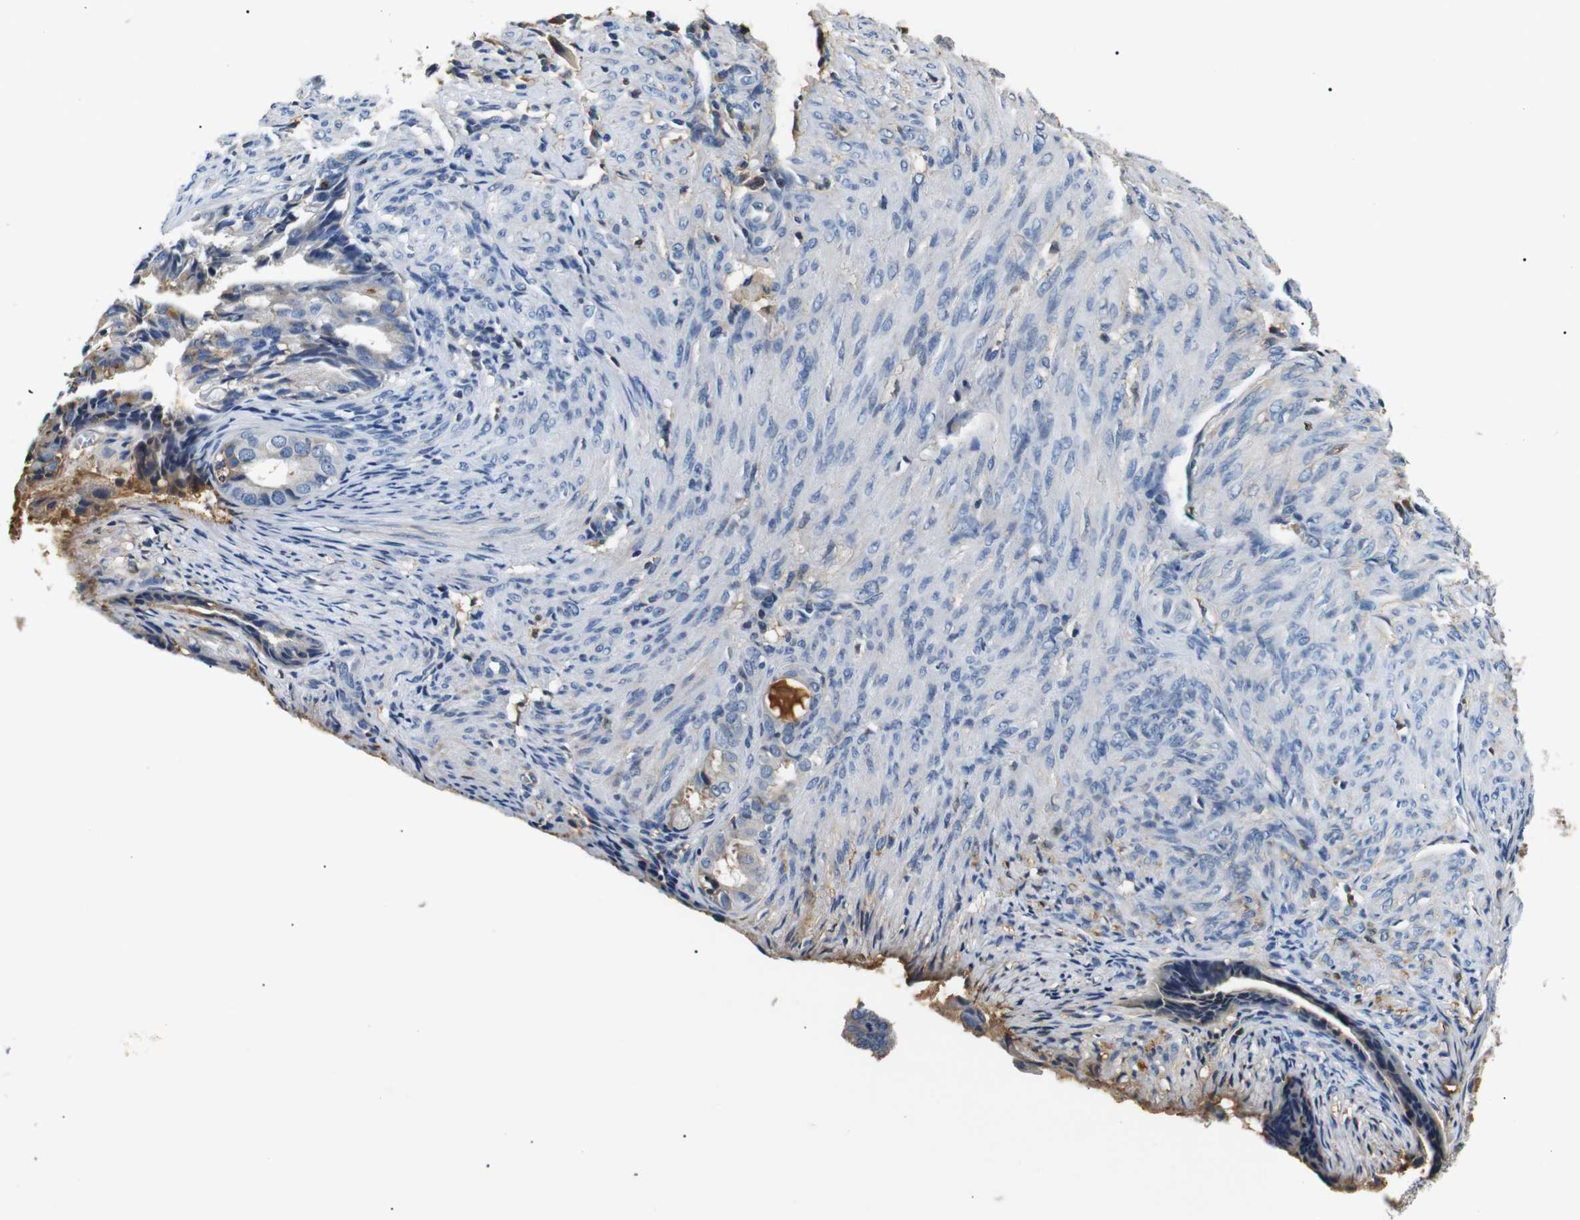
{"staining": {"intensity": "negative", "quantity": "none", "location": "none"}, "tissue": "endometrial cancer", "cell_type": "Tumor cells", "image_type": "cancer", "snomed": [{"axis": "morphology", "description": "Adenocarcinoma, NOS"}, {"axis": "topography", "description": "Endometrium"}], "caption": "This image is of adenocarcinoma (endometrial) stained with immunohistochemistry (IHC) to label a protein in brown with the nuclei are counter-stained blue. There is no positivity in tumor cells.", "gene": "LHCGR", "patient": {"sex": "female", "age": 86}}